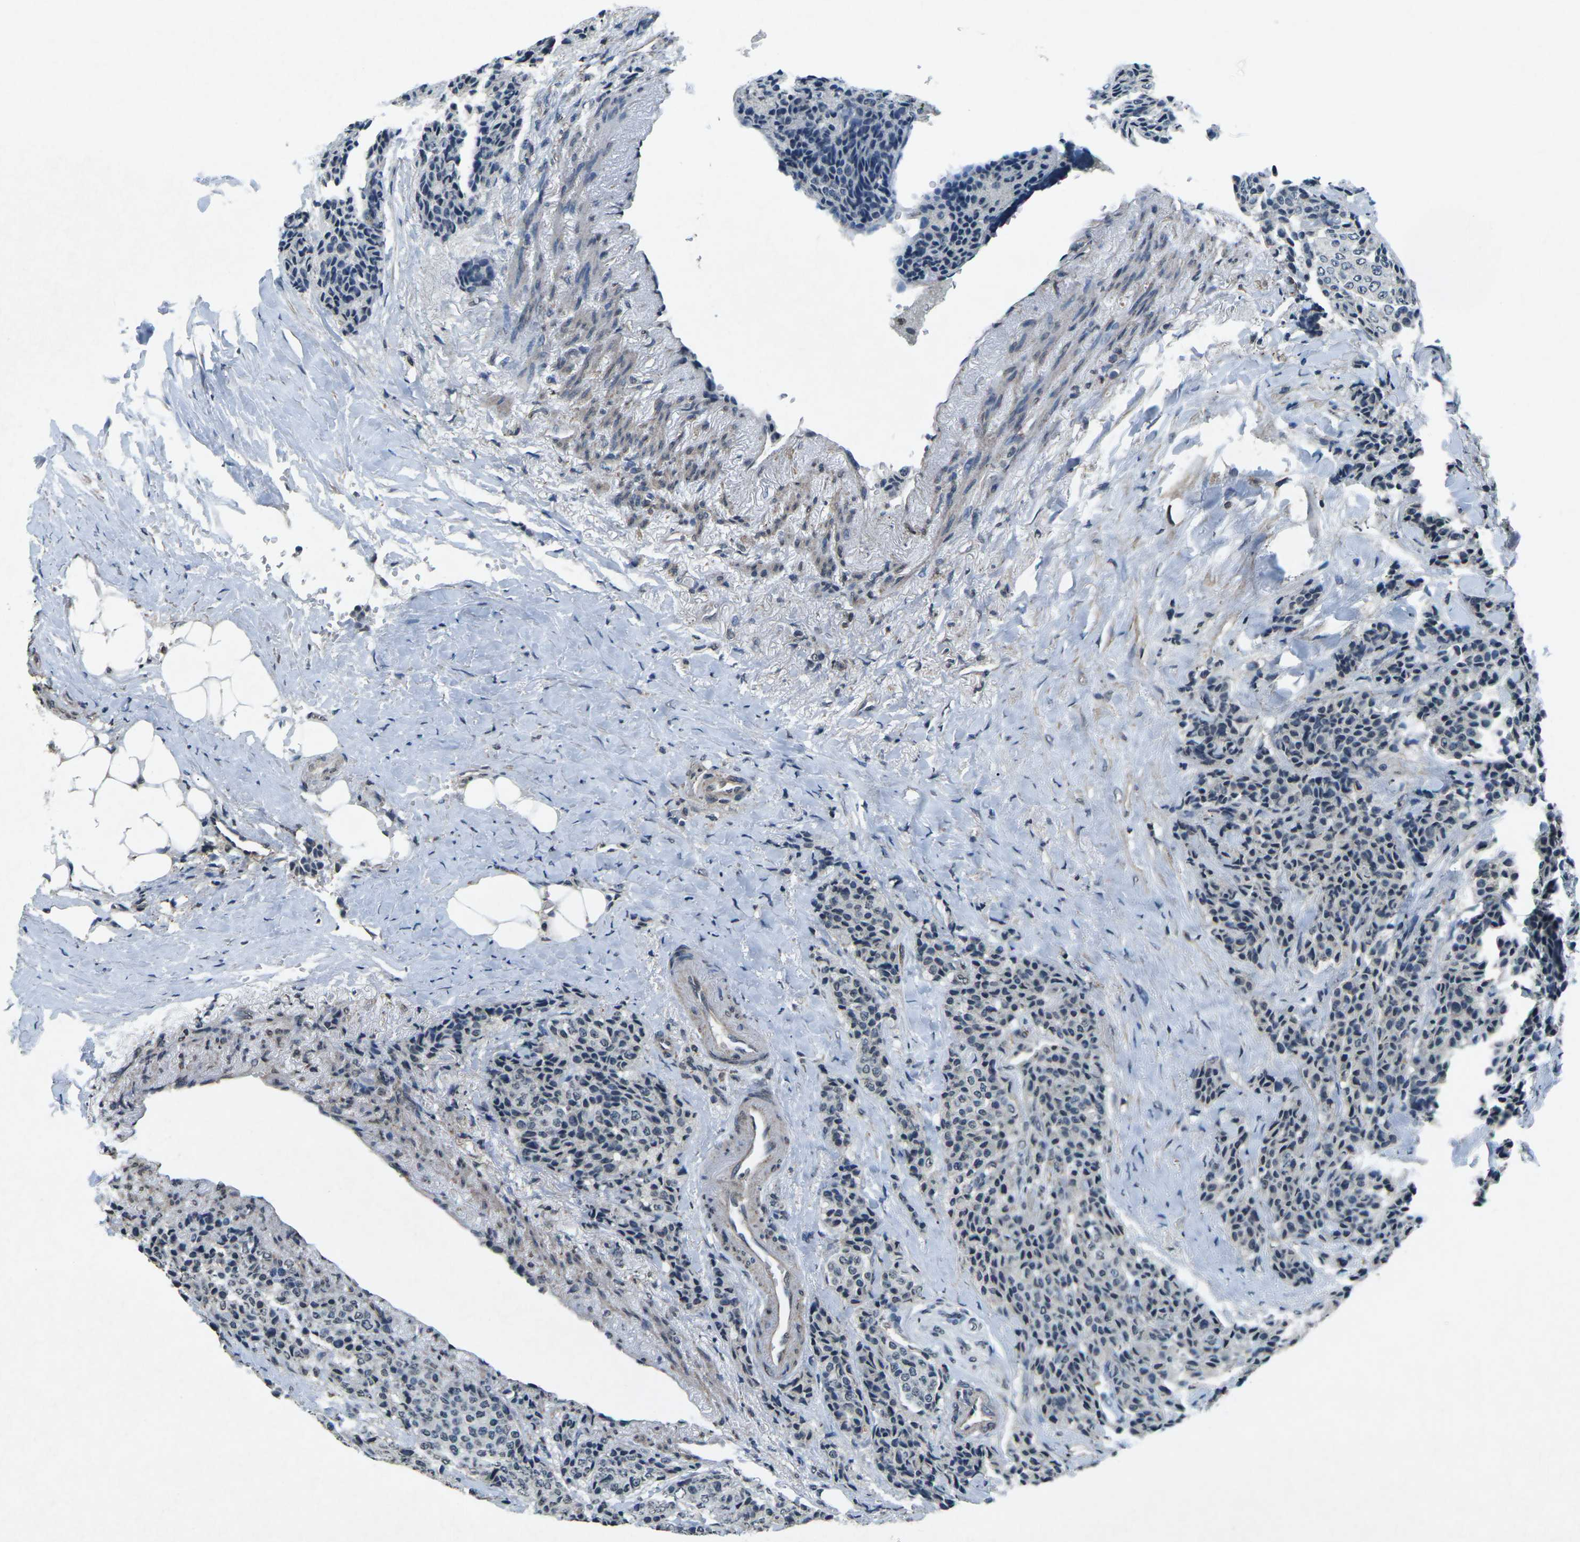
{"staining": {"intensity": "negative", "quantity": "none", "location": "none"}, "tissue": "carcinoid", "cell_type": "Tumor cells", "image_type": "cancer", "snomed": [{"axis": "morphology", "description": "Carcinoid, malignant, NOS"}, {"axis": "topography", "description": "Colon"}], "caption": "Immunohistochemical staining of human carcinoid demonstrates no significant expression in tumor cells.", "gene": "TFR2", "patient": {"sex": "female", "age": 61}}